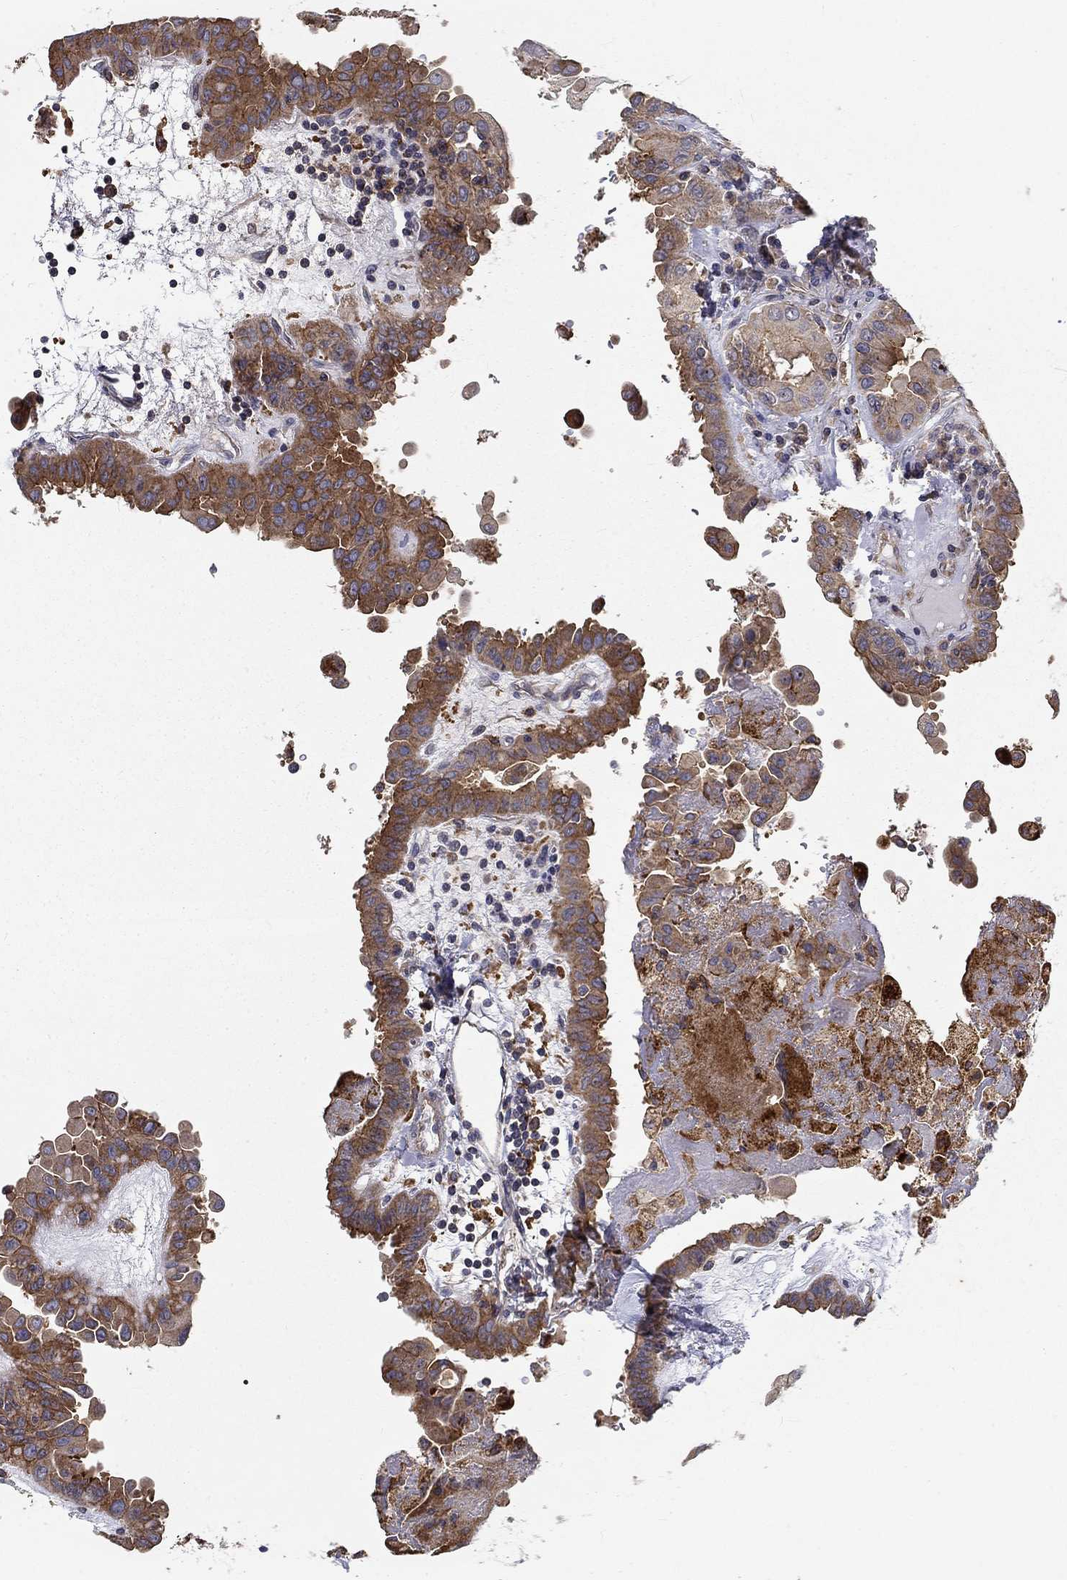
{"staining": {"intensity": "moderate", "quantity": "25%-75%", "location": "cytoplasmic/membranous"}, "tissue": "thyroid cancer", "cell_type": "Tumor cells", "image_type": "cancer", "snomed": [{"axis": "morphology", "description": "Papillary adenocarcinoma, NOS"}, {"axis": "topography", "description": "Thyroid gland"}], "caption": "An image of human thyroid cancer (papillary adenocarcinoma) stained for a protein exhibits moderate cytoplasmic/membranous brown staining in tumor cells. (DAB (3,3'-diaminobenzidine) IHC with brightfield microscopy, high magnification).", "gene": "ALDH4A1", "patient": {"sex": "female", "age": 37}}